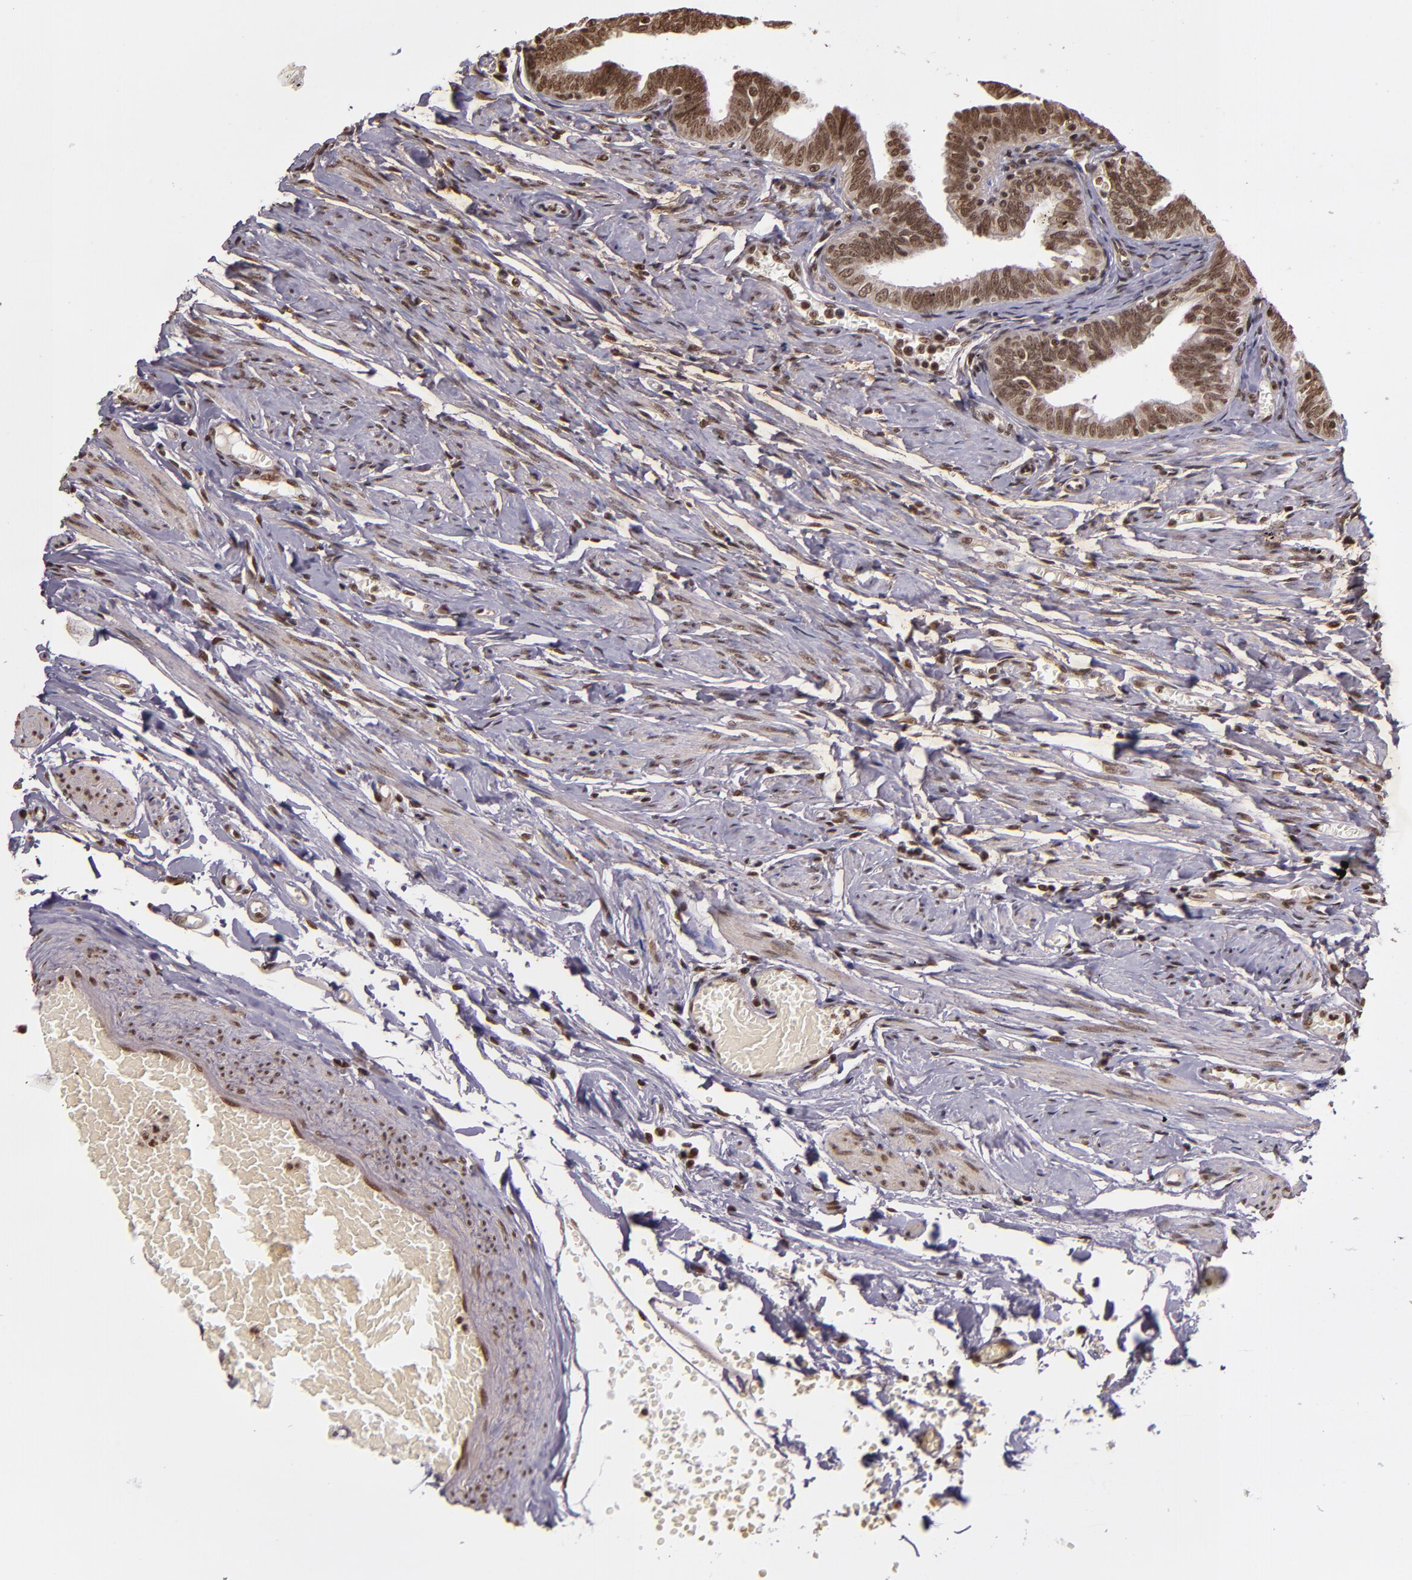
{"staining": {"intensity": "moderate", "quantity": ">75%", "location": "nuclear"}, "tissue": "fallopian tube", "cell_type": "Glandular cells", "image_type": "normal", "snomed": [{"axis": "morphology", "description": "Normal tissue, NOS"}, {"axis": "topography", "description": "Fallopian tube"}, {"axis": "topography", "description": "Ovary"}], "caption": "IHC micrograph of normal fallopian tube stained for a protein (brown), which displays medium levels of moderate nuclear positivity in about >75% of glandular cells.", "gene": "CUL3", "patient": {"sex": "female", "age": 69}}